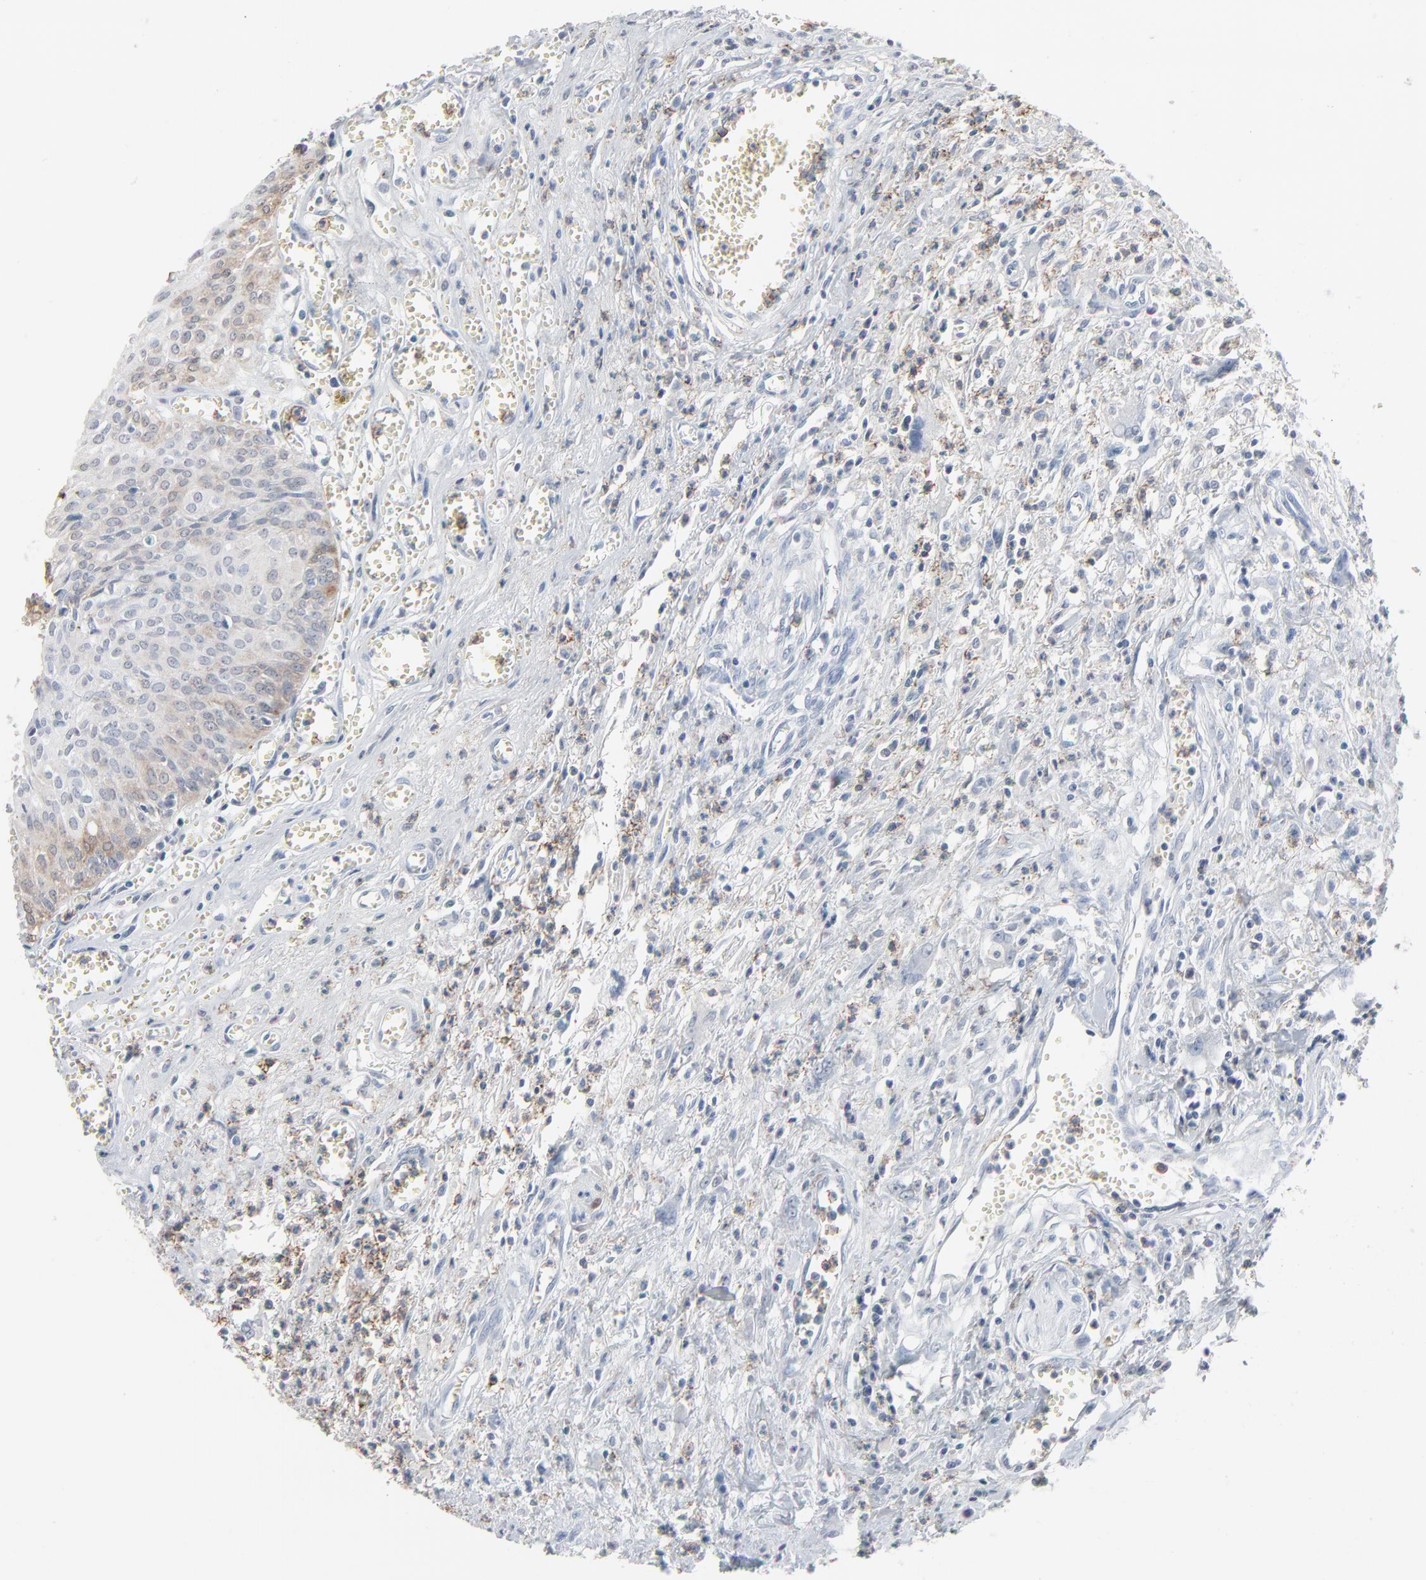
{"staining": {"intensity": "weak", "quantity": "25%-75%", "location": "cytoplasmic/membranous"}, "tissue": "urothelial cancer", "cell_type": "Tumor cells", "image_type": "cancer", "snomed": [{"axis": "morphology", "description": "Urothelial carcinoma, High grade"}, {"axis": "topography", "description": "Urinary bladder"}], "caption": "A histopathology image showing weak cytoplasmic/membranous staining in about 25%-75% of tumor cells in urothelial cancer, as visualized by brown immunohistochemical staining.", "gene": "PHGDH", "patient": {"sex": "male", "age": 66}}